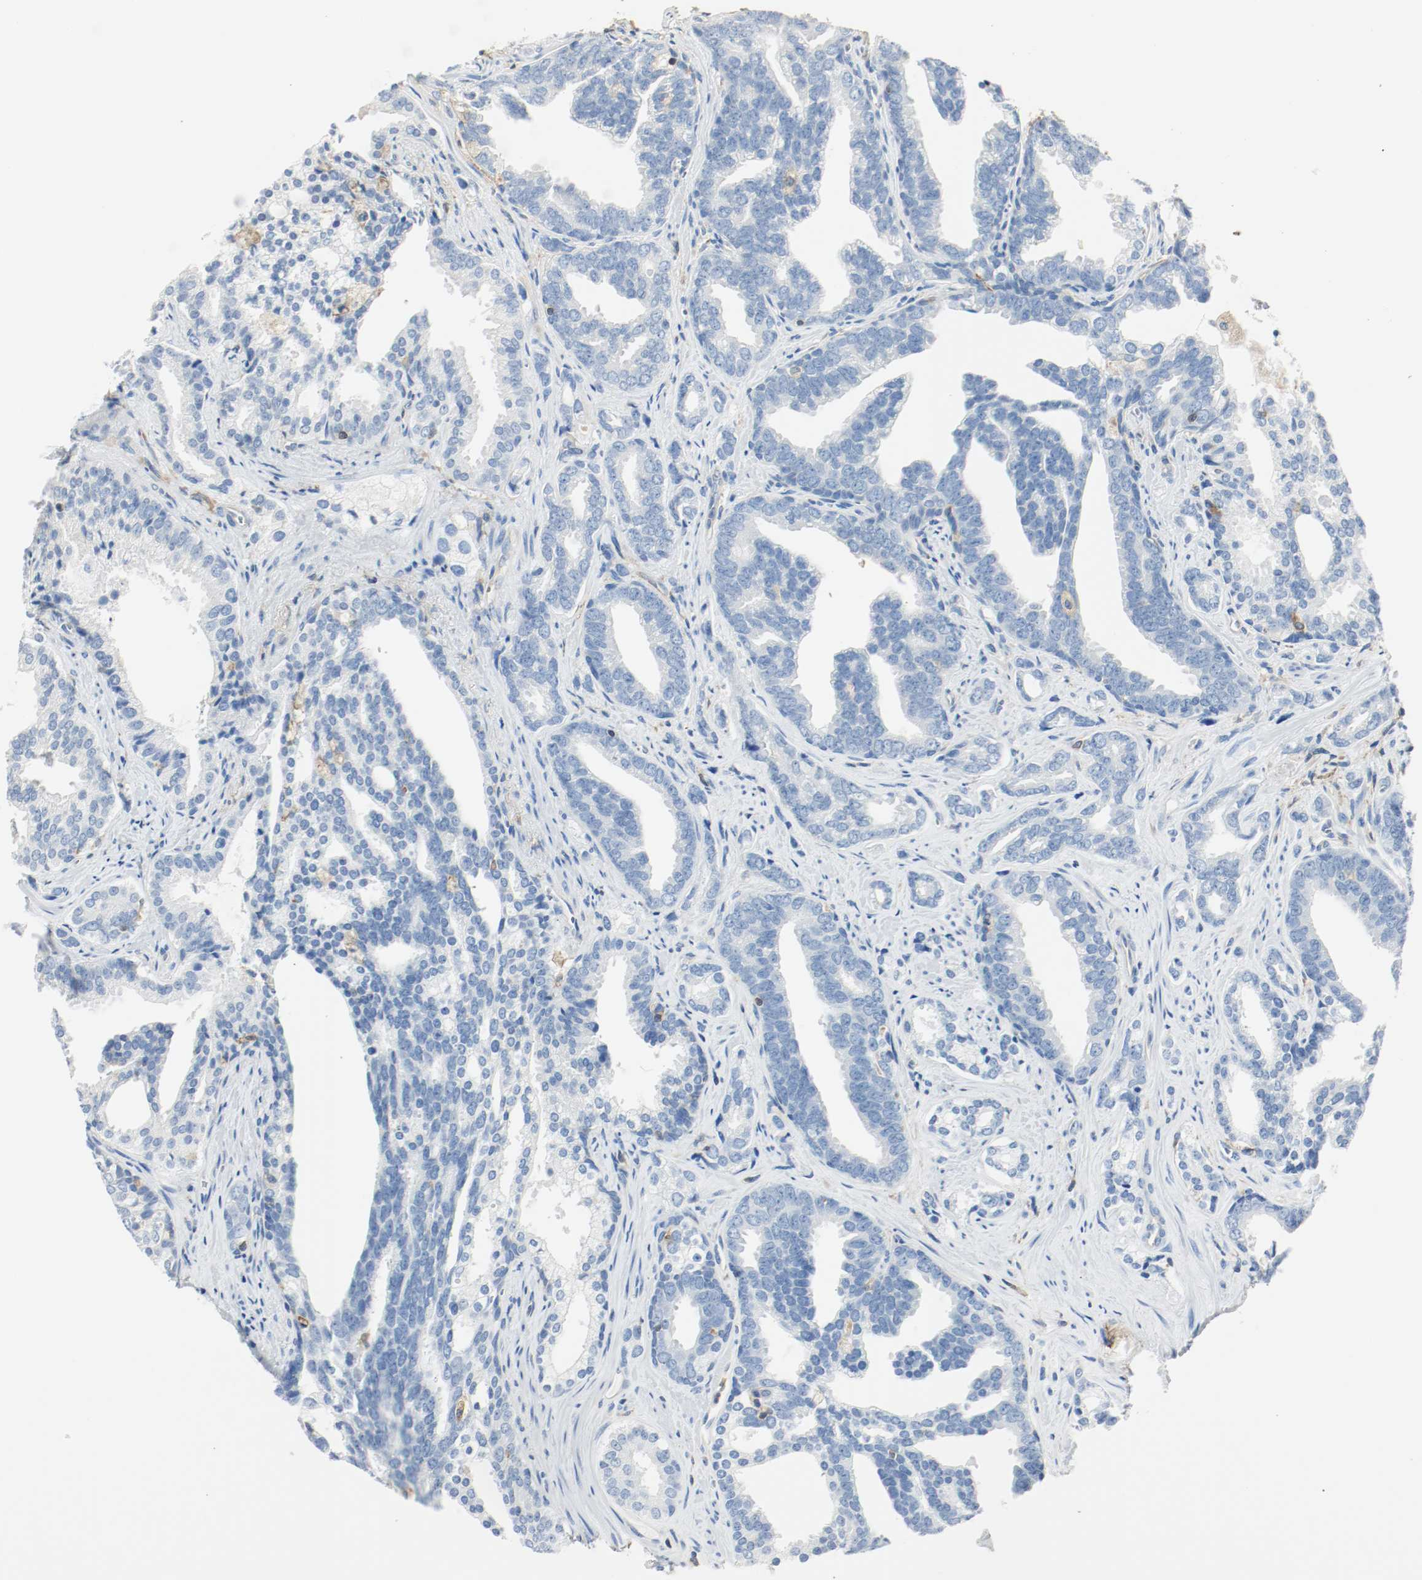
{"staining": {"intensity": "negative", "quantity": "none", "location": "none"}, "tissue": "prostate cancer", "cell_type": "Tumor cells", "image_type": "cancer", "snomed": [{"axis": "morphology", "description": "Adenocarcinoma, High grade"}, {"axis": "topography", "description": "Prostate"}], "caption": "This is an immunohistochemistry photomicrograph of prostate cancer (adenocarcinoma (high-grade)). There is no expression in tumor cells.", "gene": "ARPC1B", "patient": {"sex": "male", "age": 67}}